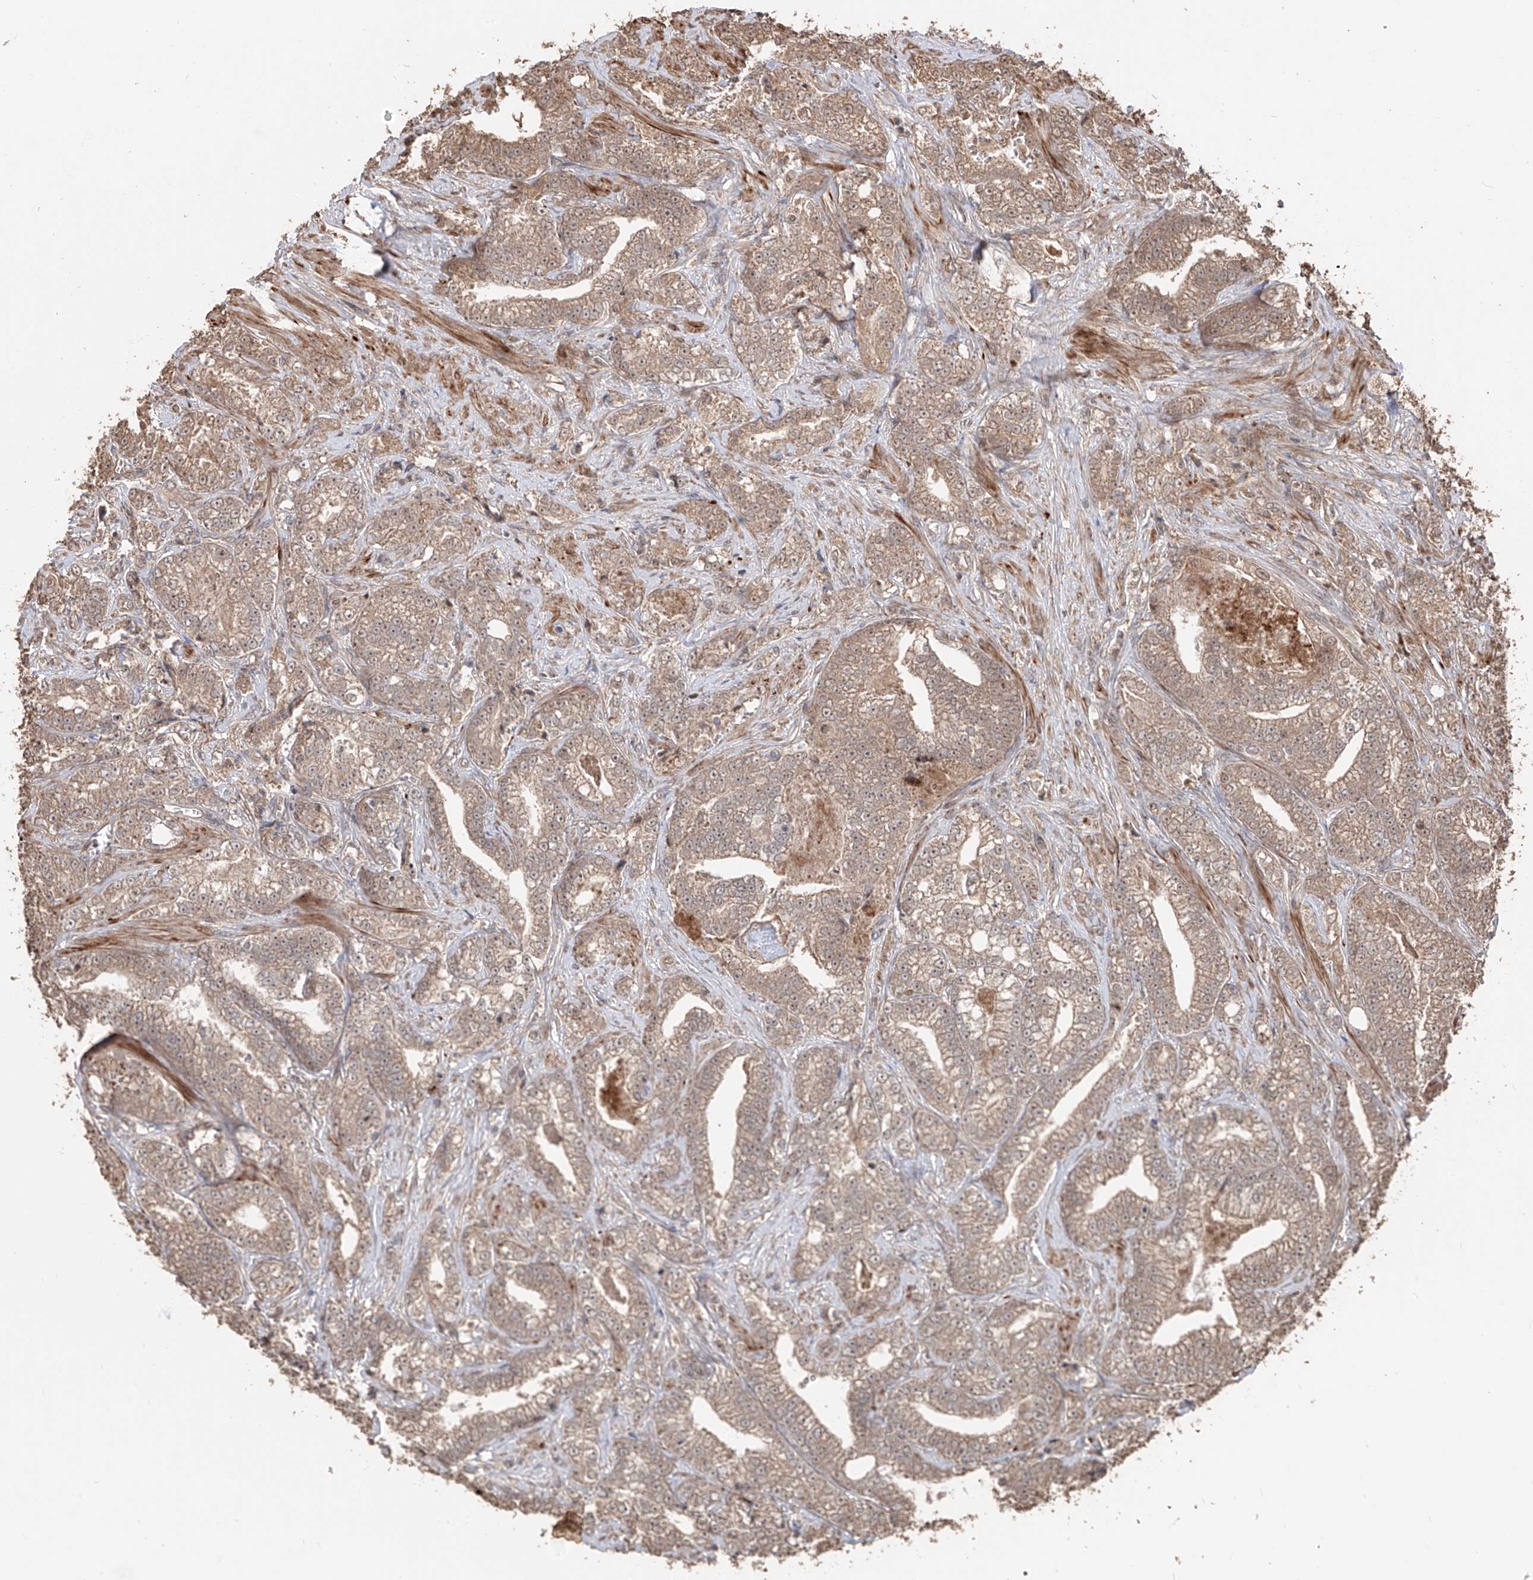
{"staining": {"intensity": "moderate", "quantity": ">75%", "location": "cytoplasmic/membranous,nuclear"}, "tissue": "prostate cancer", "cell_type": "Tumor cells", "image_type": "cancer", "snomed": [{"axis": "morphology", "description": "Adenocarcinoma, High grade"}, {"axis": "topography", "description": "Prostate and seminal vesicle, NOS"}], "caption": "A histopathology image of human prostate cancer stained for a protein shows moderate cytoplasmic/membranous and nuclear brown staining in tumor cells. (DAB (3,3'-diaminobenzidine) = brown stain, brightfield microscopy at high magnification).", "gene": "FAM135A", "patient": {"sex": "male", "age": 67}}